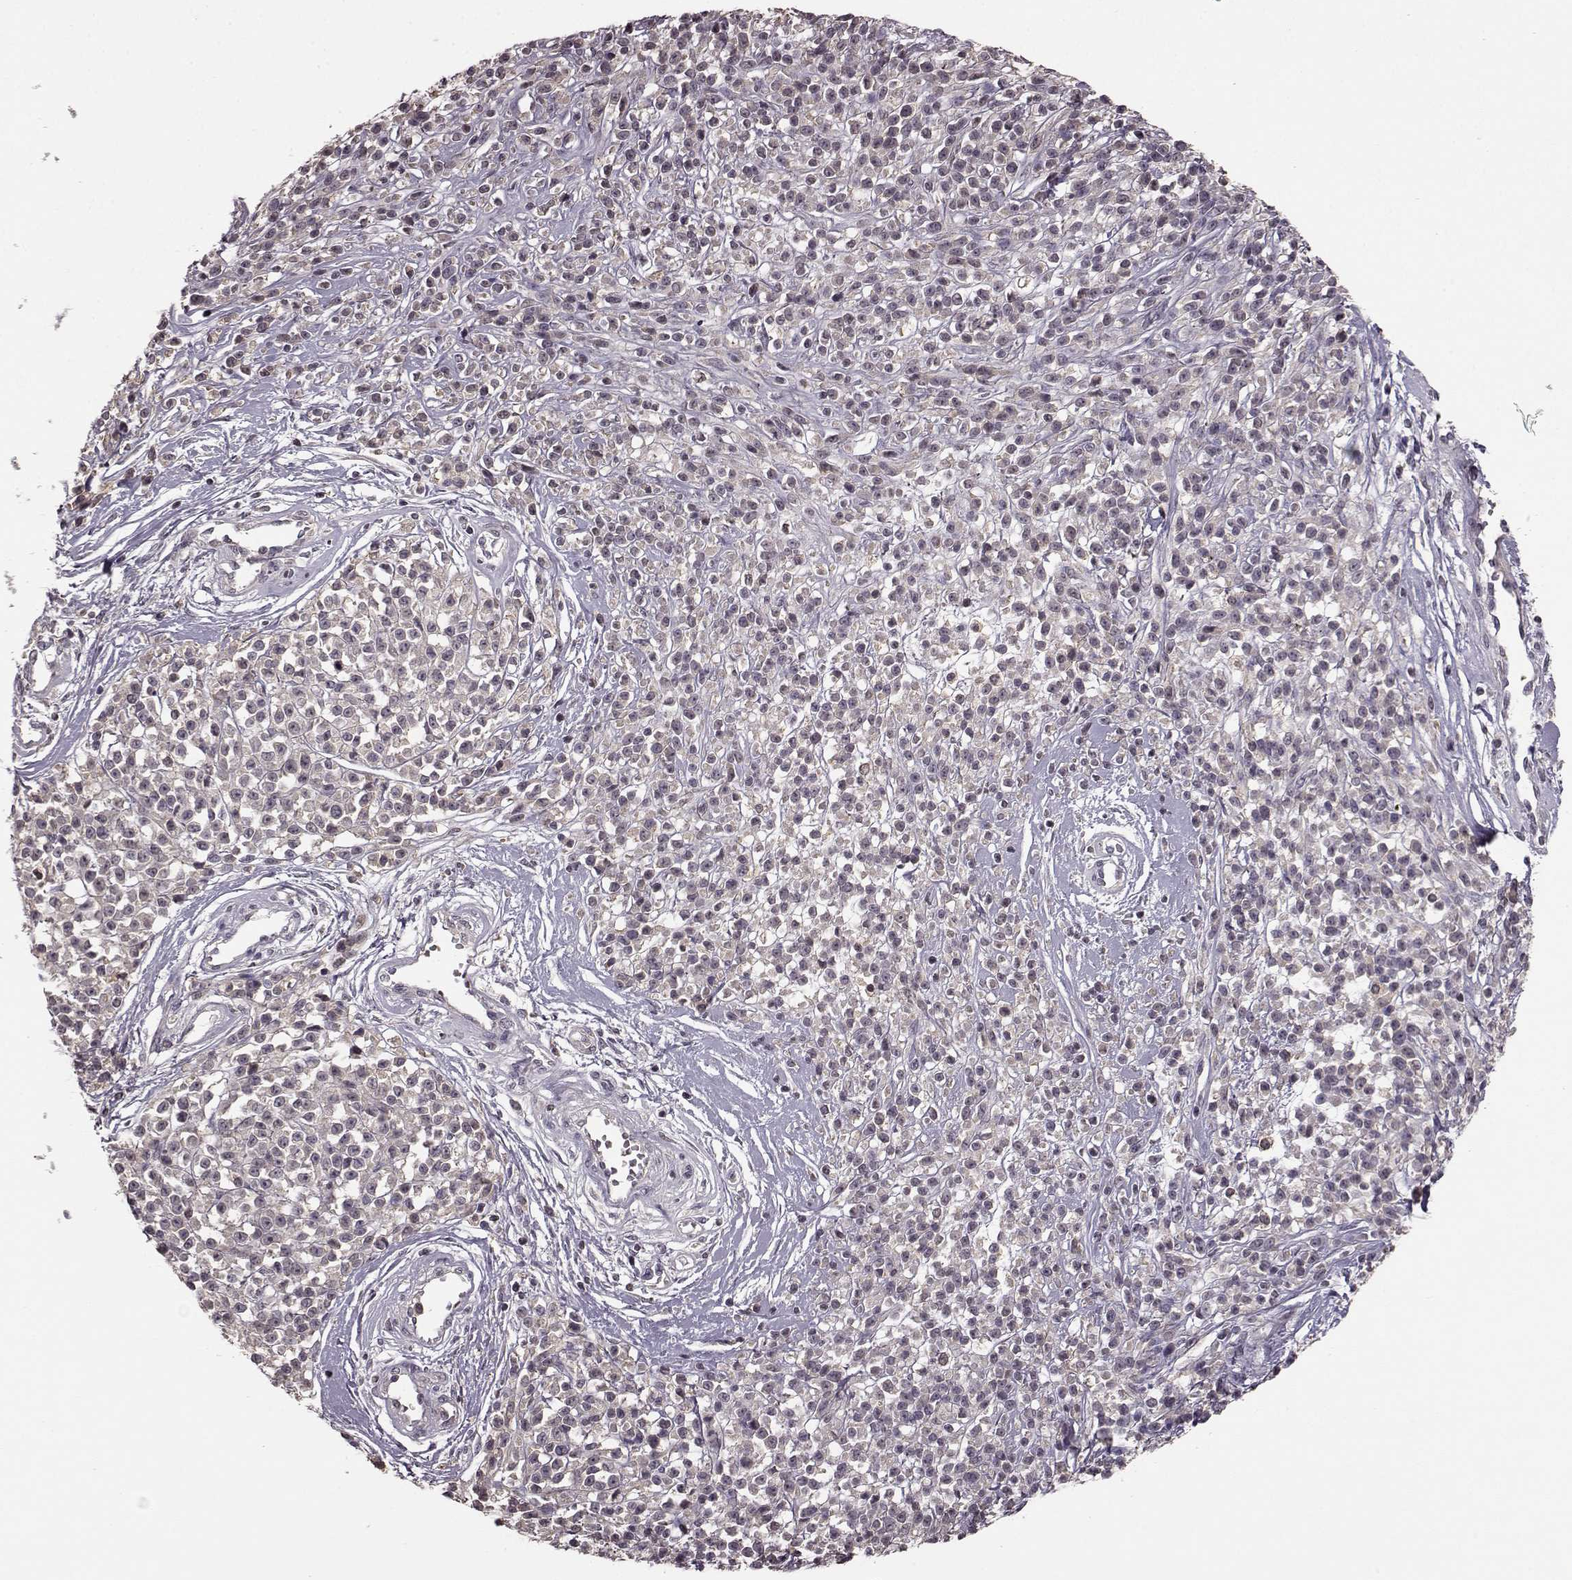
{"staining": {"intensity": "negative", "quantity": "none", "location": "none"}, "tissue": "melanoma", "cell_type": "Tumor cells", "image_type": "cancer", "snomed": [{"axis": "morphology", "description": "Malignant melanoma, NOS"}, {"axis": "topography", "description": "Skin"}, {"axis": "topography", "description": "Skin of trunk"}], "caption": "Tumor cells show no significant protein positivity in melanoma.", "gene": "NRL", "patient": {"sex": "male", "age": 74}}